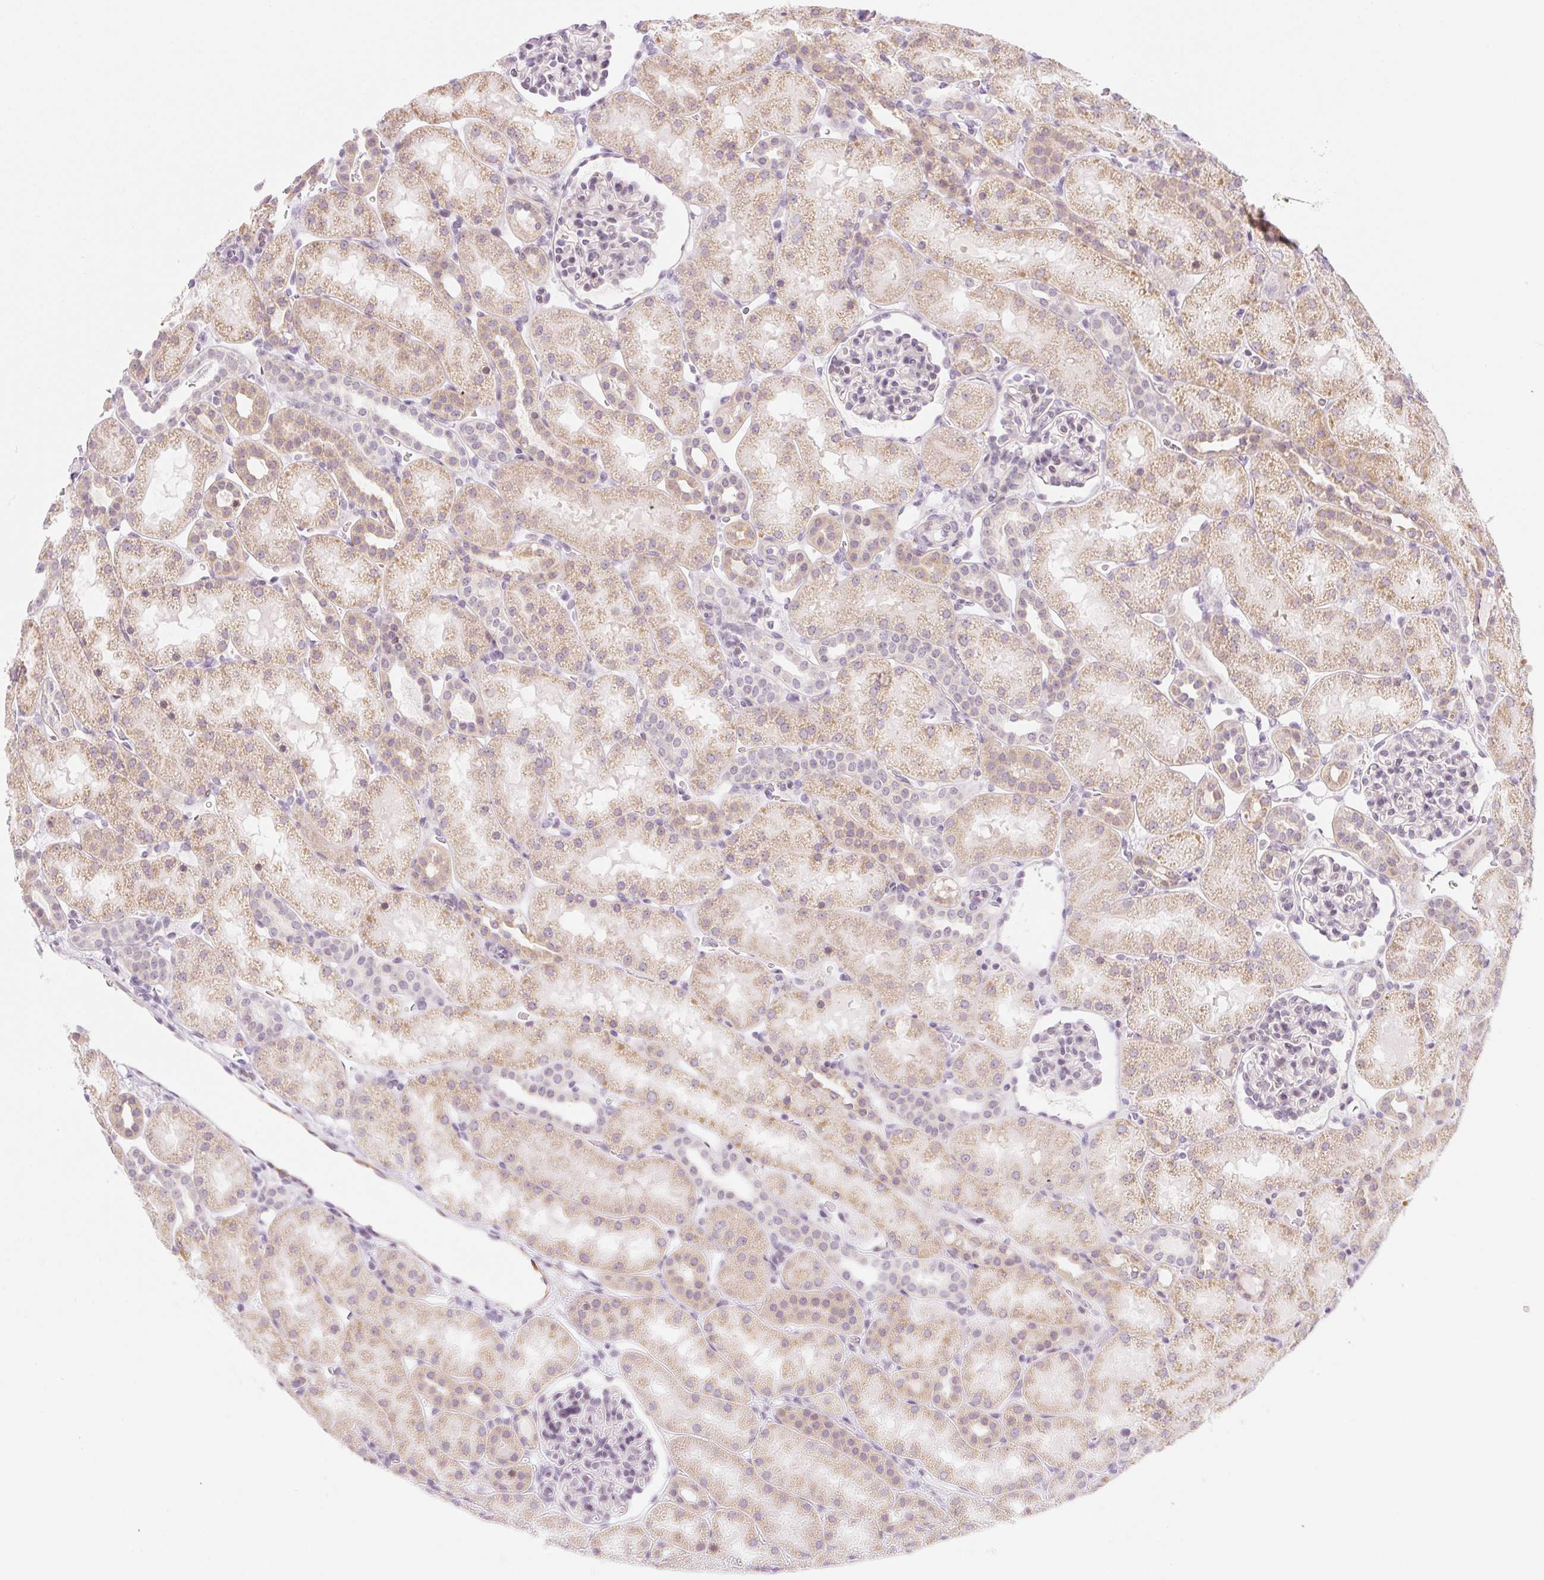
{"staining": {"intensity": "negative", "quantity": "none", "location": "none"}, "tissue": "kidney", "cell_type": "Cells in glomeruli", "image_type": "normal", "snomed": [{"axis": "morphology", "description": "Normal tissue, NOS"}, {"axis": "topography", "description": "Kidney"}], "caption": "Image shows no significant protein staining in cells in glomeruli of unremarkable kidney. The staining was performed using DAB to visualize the protein expression in brown, while the nuclei were stained in blue with hematoxylin (Magnification: 20x).", "gene": "CASKIN1", "patient": {"sex": "male", "age": 2}}